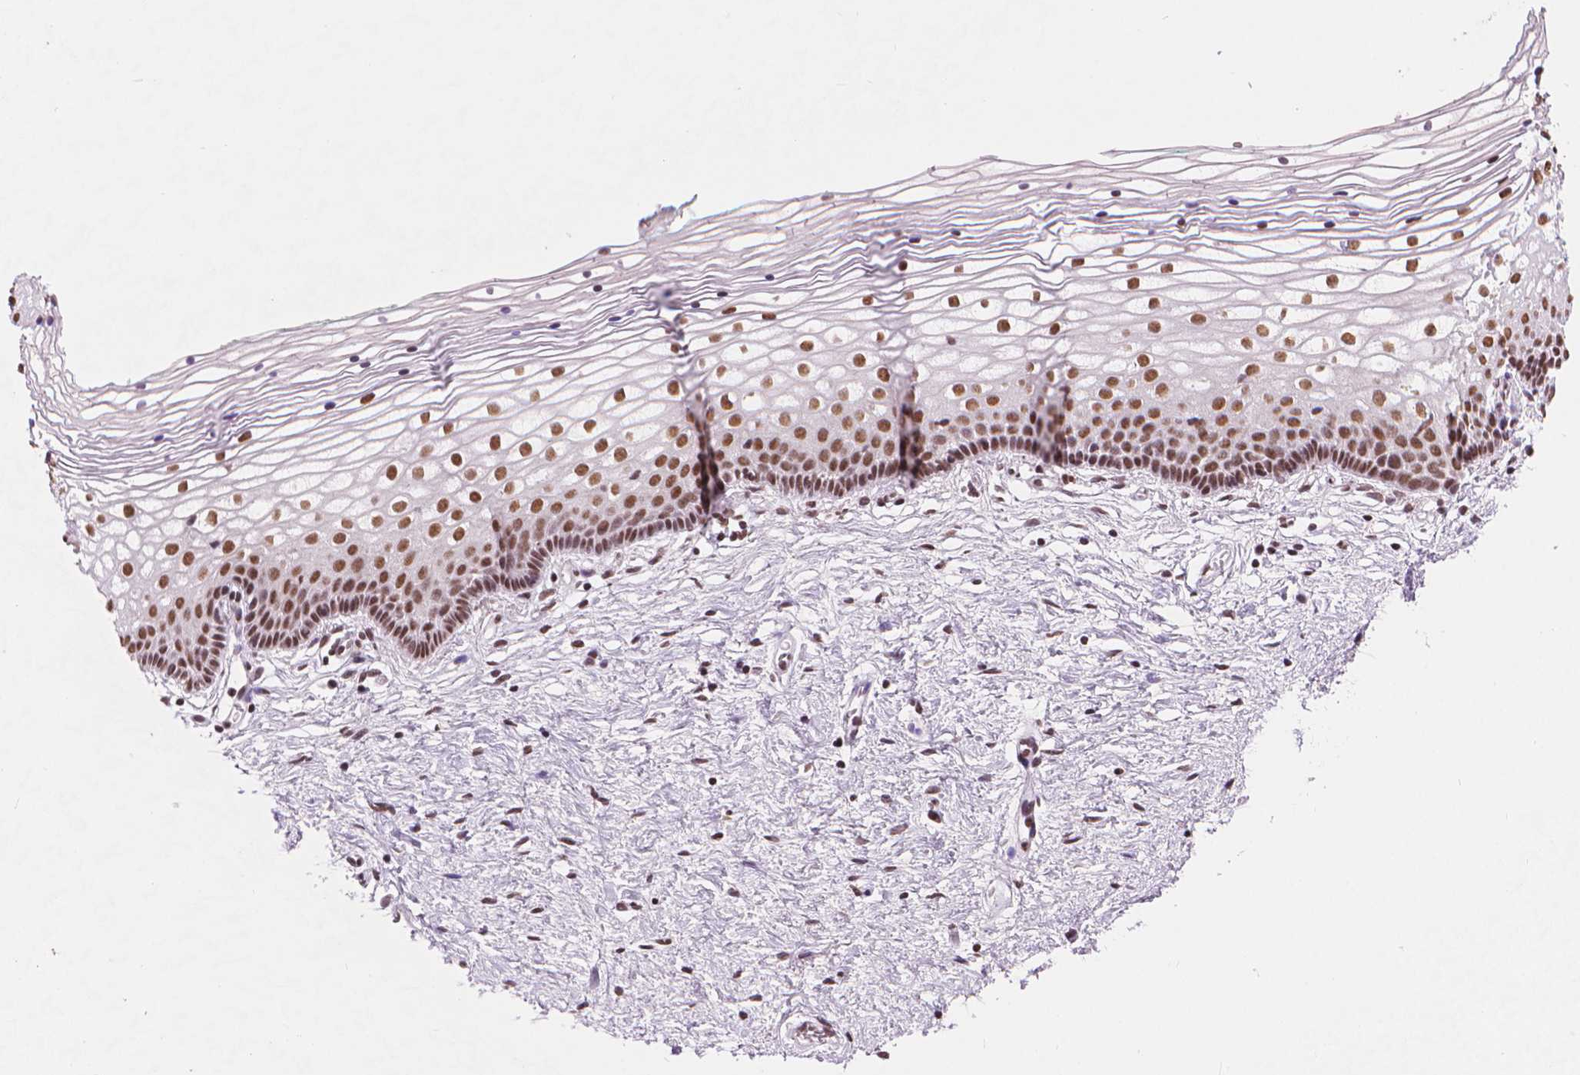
{"staining": {"intensity": "moderate", "quantity": ">75%", "location": "nuclear"}, "tissue": "vagina", "cell_type": "Squamous epithelial cells", "image_type": "normal", "snomed": [{"axis": "morphology", "description": "Normal tissue, NOS"}, {"axis": "topography", "description": "Vagina"}], "caption": "This image reveals immunohistochemistry staining of benign vagina, with medium moderate nuclear staining in approximately >75% of squamous epithelial cells.", "gene": "RPA4", "patient": {"sex": "female", "age": 36}}